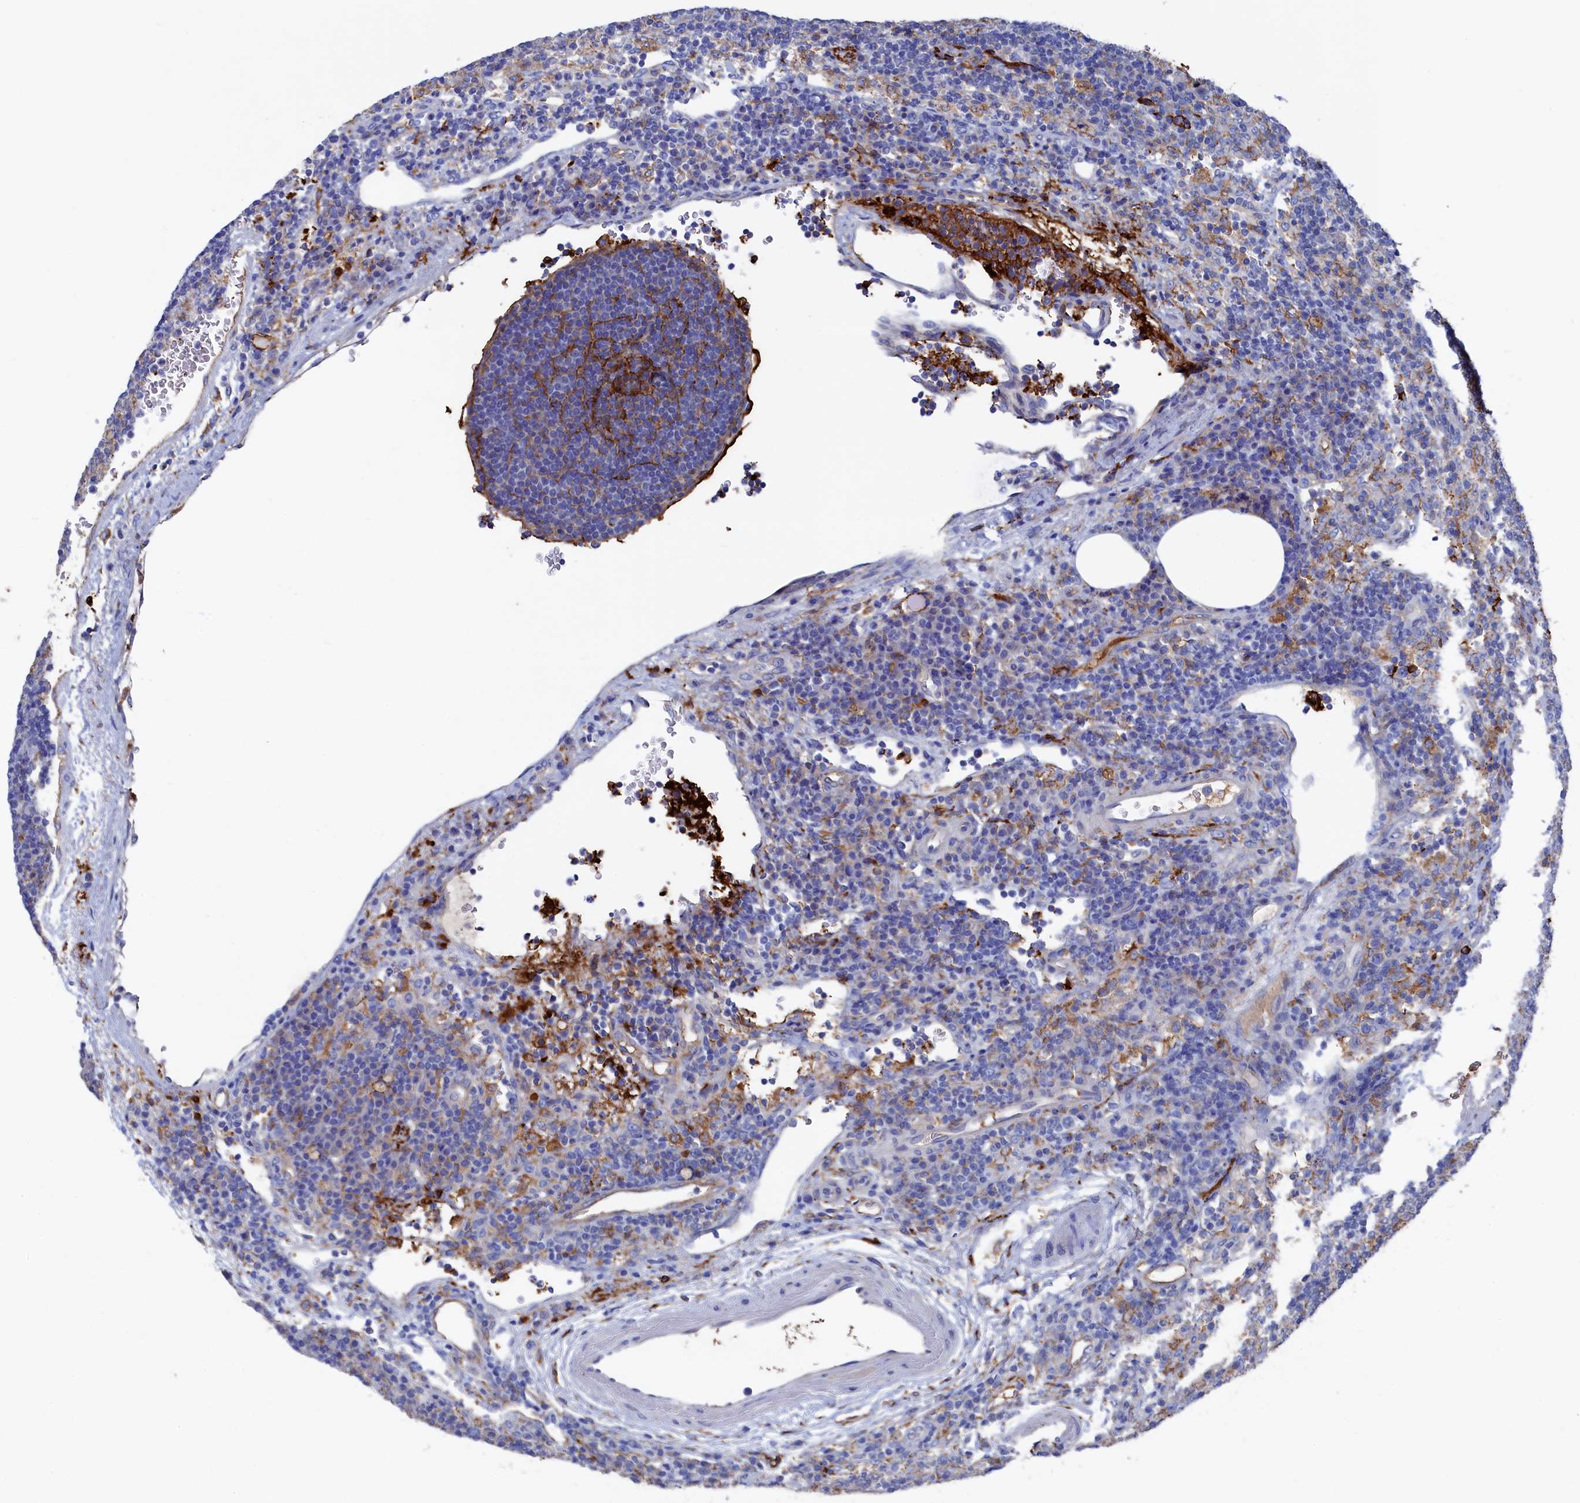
{"staining": {"intensity": "moderate", "quantity": "25%-75%", "location": "cytoplasmic/membranous"}, "tissue": "lymph node", "cell_type": "Germinal center cells", "image_type": "normal", "snomed": [{"axis": "morphology", "description": "Normal tissue, NOS"}, {"axis": "topography", "description": "Lymph node"}], "caption": "This photomicrograph displays immunohistochemistry staining of normal human lymph node, with medium moderate cytoplasmic/membranous expression in about 25%-75% of germinal center cells.", "gene": "C12orf73", "patient": {"sex": "female", "age": 70}}